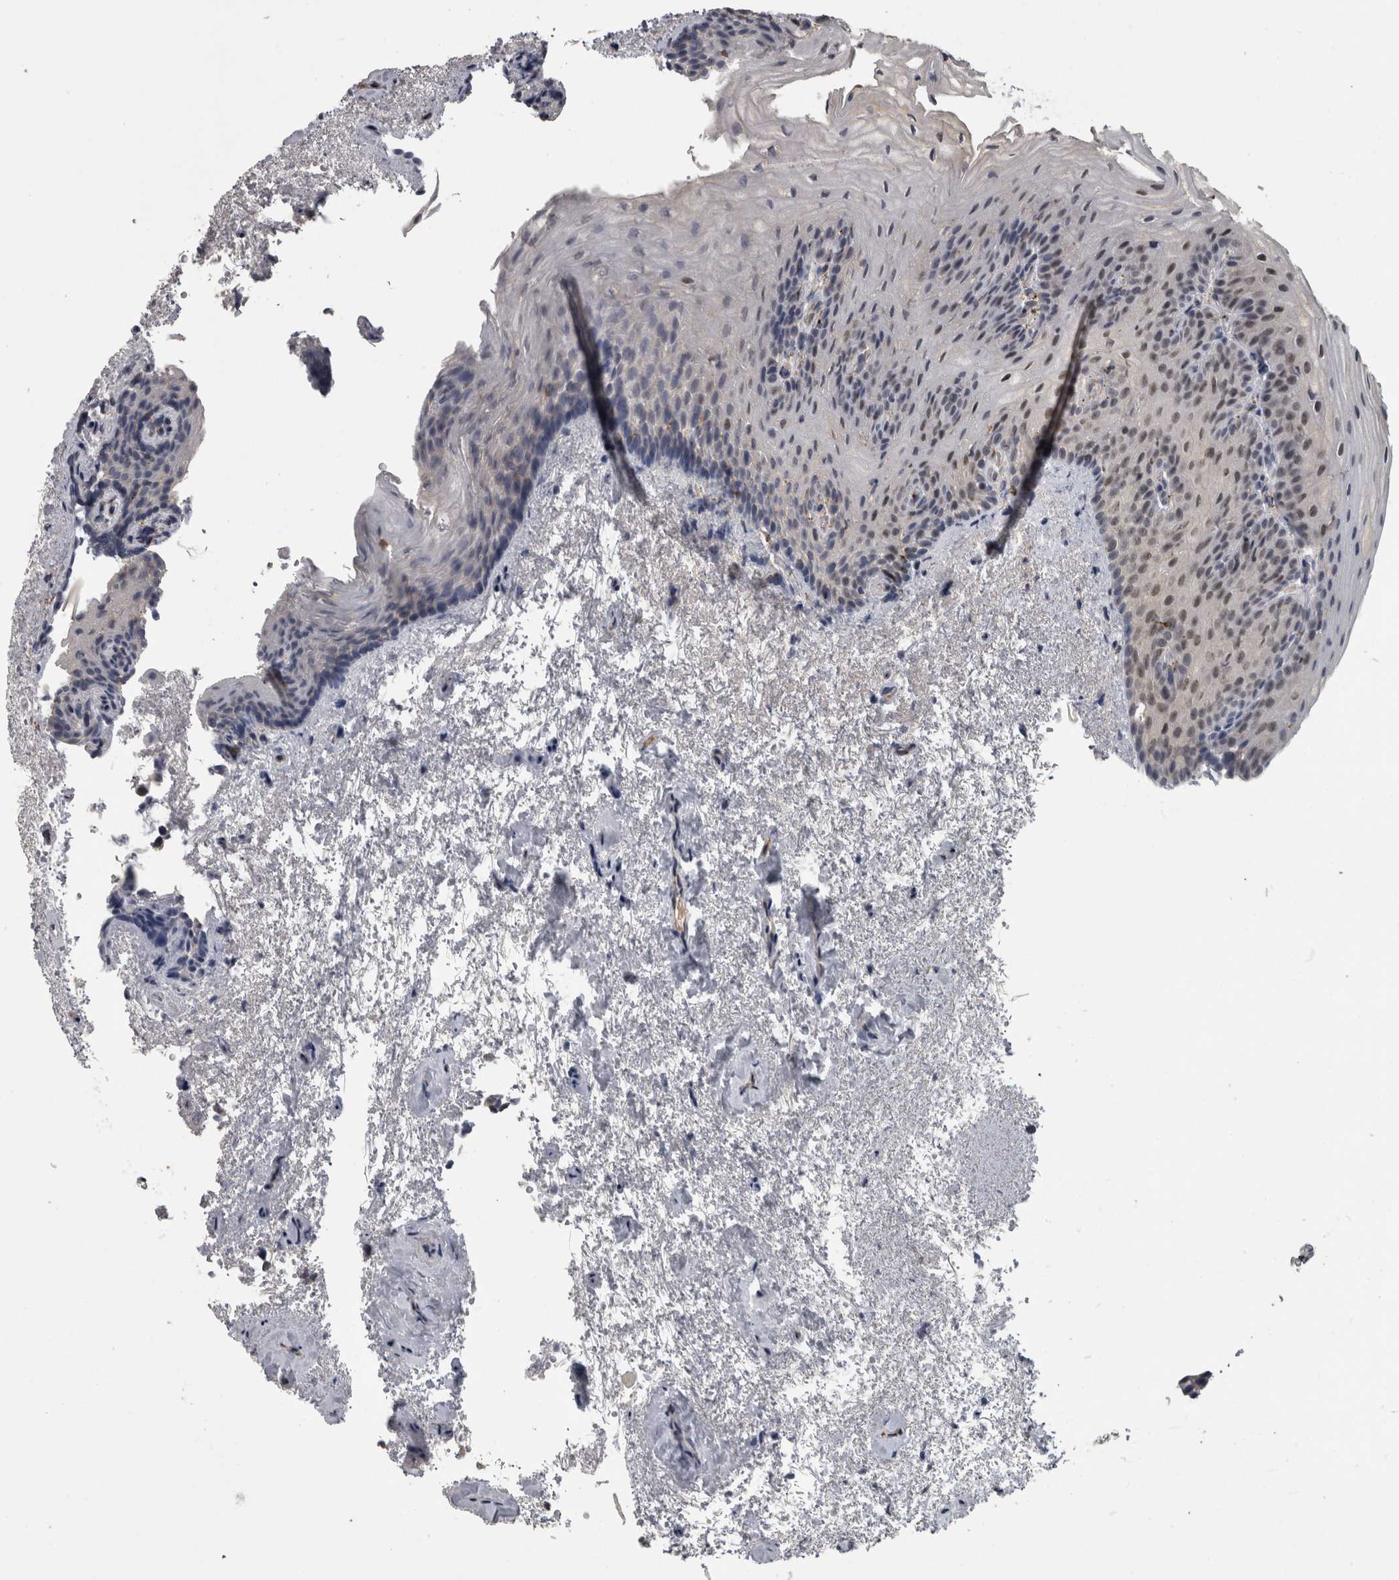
{"staining": {"intensity": "negative", "quantity": "none", "location": "none"}, "tissue": "urinary bladder", "cell_type": "Urothelial cells", "image_type": "normal", "snomed": [{"axis": "morphology", "description": "Normal tissue, NOS"}, {"axis": "topography", "description": "Urinary bladder"}], "caption": "IHC photomicrograph of normal urinary bladder stained for a protein (brown), which displays no staining in urothelial cells. Brightfield microscopy of immunohistochemistry (IHC) stained with DAB (brown) and hematoxylin (blue), captured at high magnification.", "gene": "NAAA", "patient": {"sex": "female", "age": 67}}